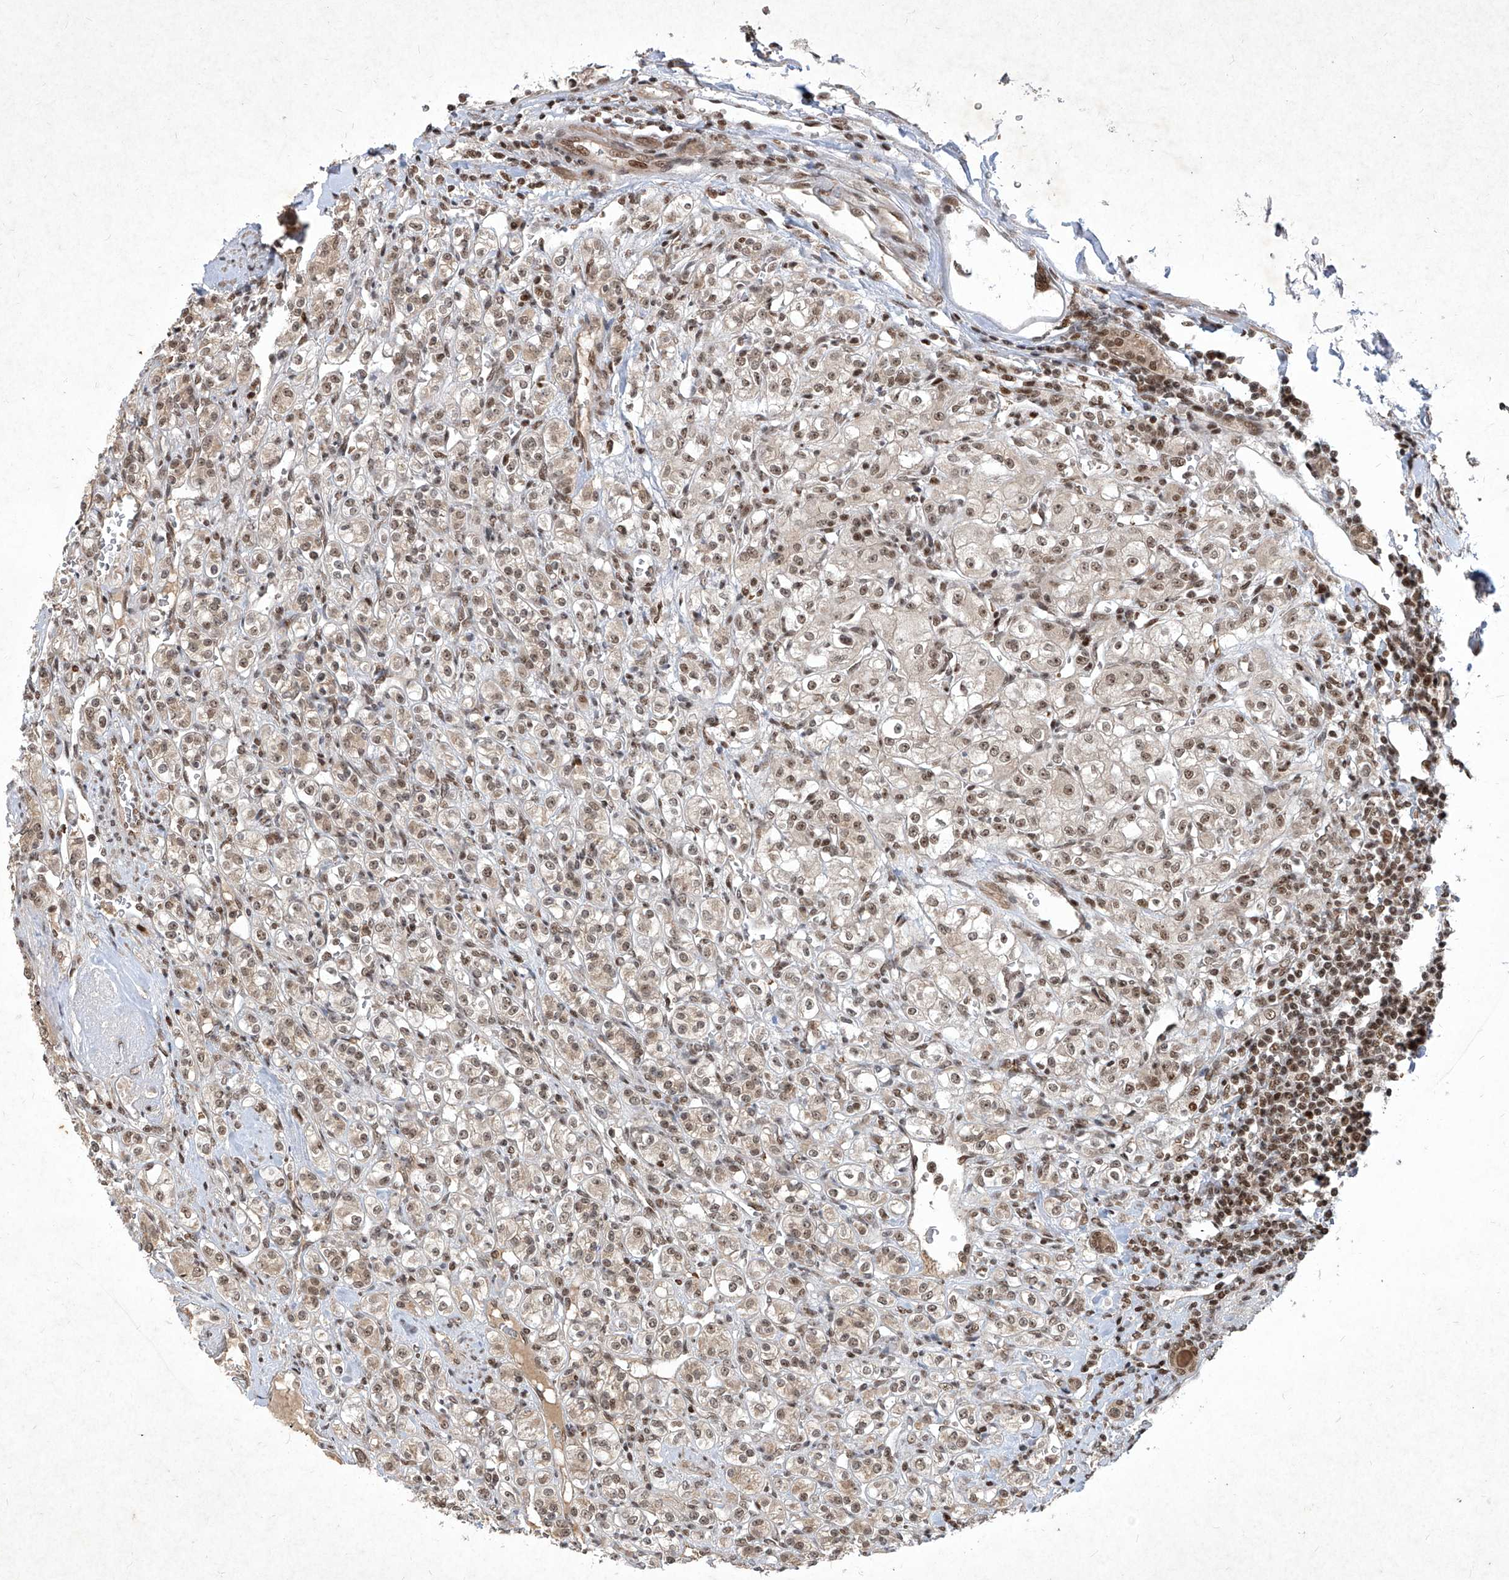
{"staining": {"intensity": "weak", "quantity": ">75%", "location": "nuclear"}, "tissue": "renal cancer", "cell_type": "Tumor cells", "image_type": "cancer", "snomed": [{"axis": "morphology", "description": "Adenocarcinoma, NOS"}, {"axis": "topography", "description": "Kidney"}], "caption": "The image shows staining of renal adenocarcinoma, revealing weak nuclear protein staining (brown color) within tumor cells.", "gene": "IRF2", "patient": {"sex": "male", "age": 77}}